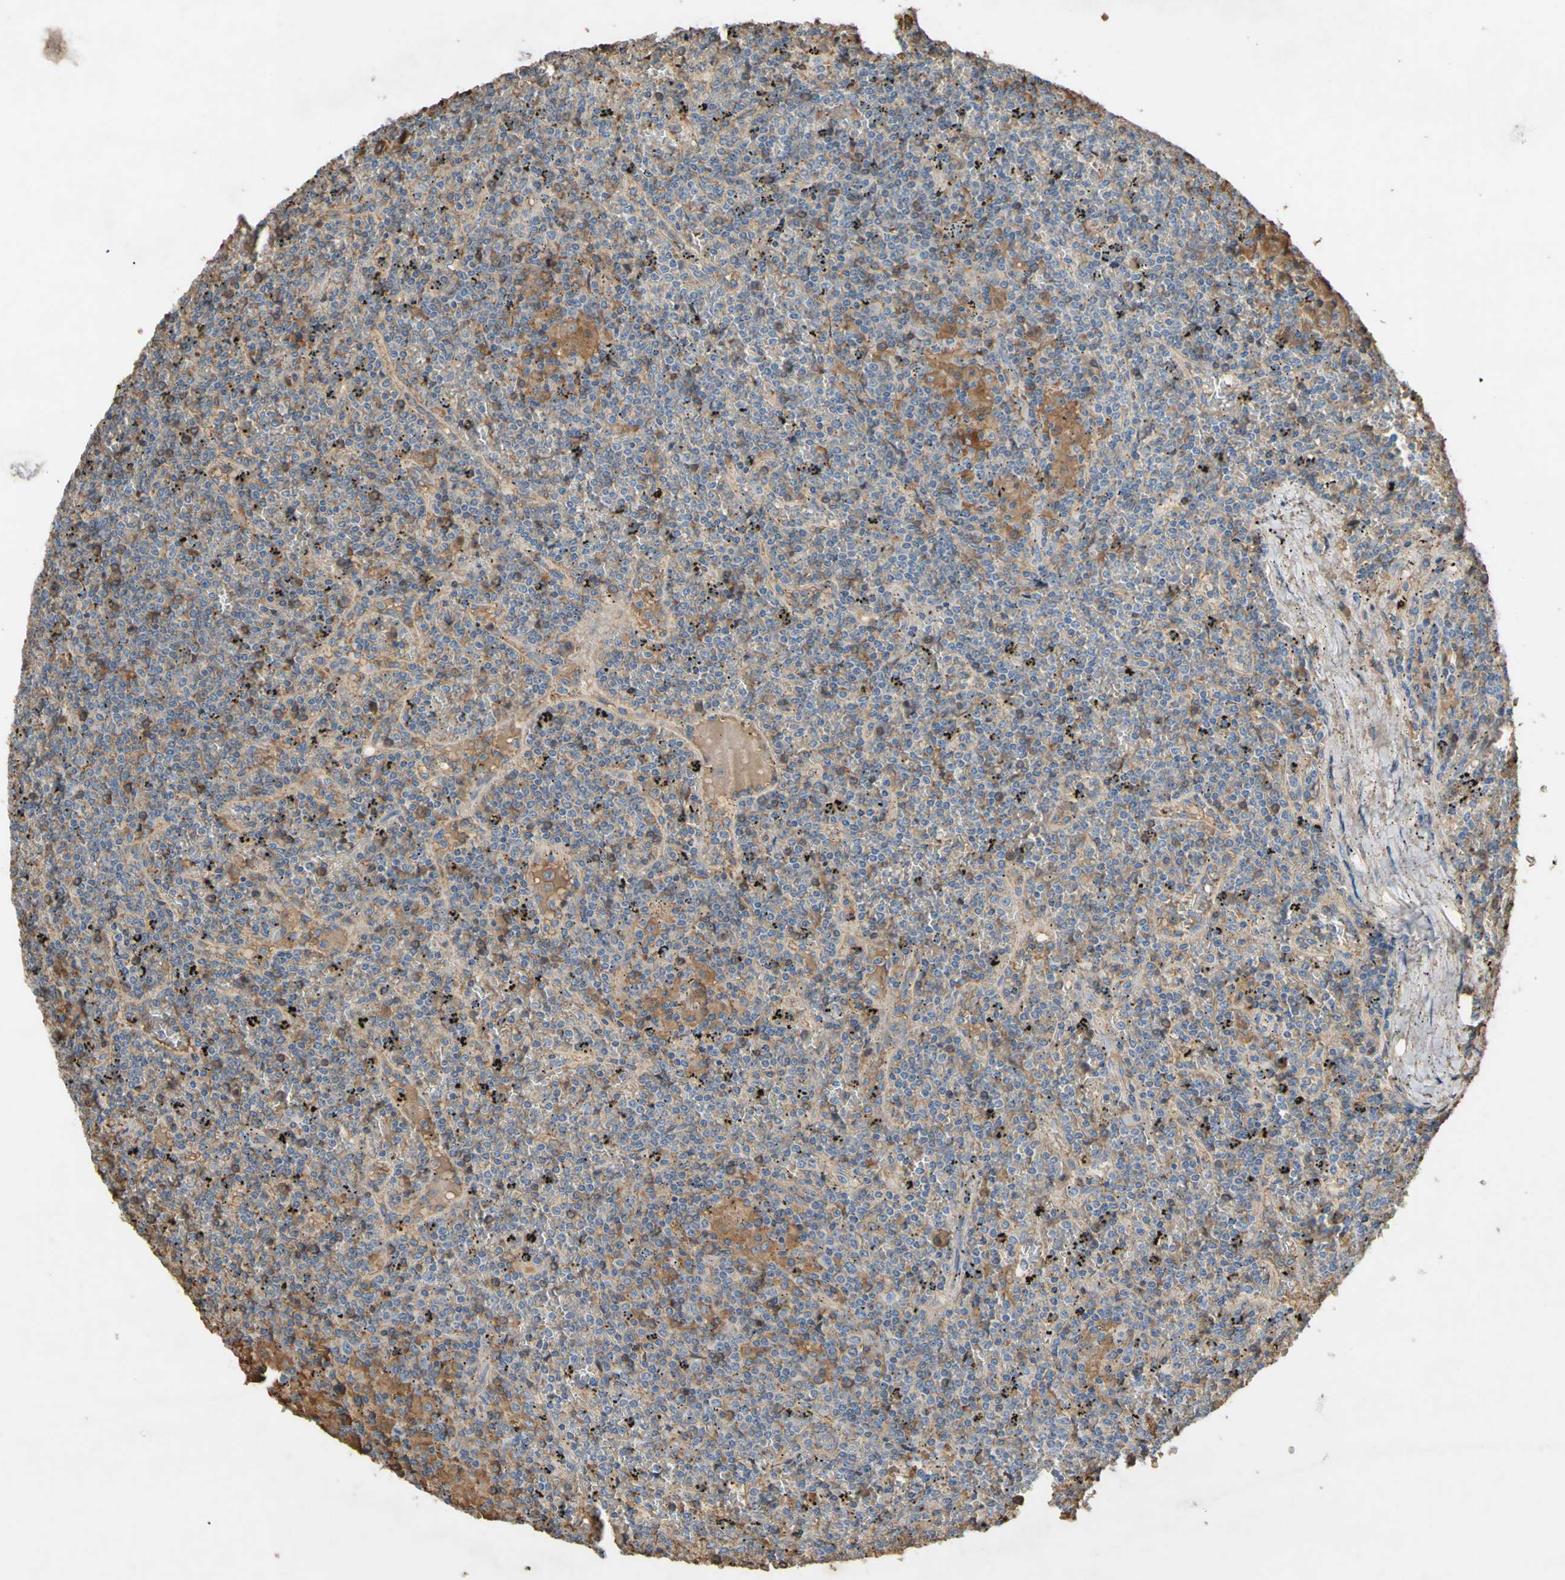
{"staining": {"intensity": "weak", "quantity": "25%-75%", "location": "cytoplasmic/membranous"}, "tissue": "lymphoma", "cell_type": "Tumor cells", "image_type": "cancer", "snomed": [{"axis": "morphology", "description": "Malignant lymphoma, non-Hodgkin's type, Low grade"}, {"axis": "topography", "description": "Spleen"}], "caption": "DAB (3,3'-diaminobenzidine) immunohistochemical staining of malignant lymphoma, non-Hodgkin's type (low-grade) demonstrates weak cytoplasmic/membranous protein expression in approximately 25%-75% of tumor cells.", "gene": "PTGDS", "patient": {"sex": "female", "age": 19}}